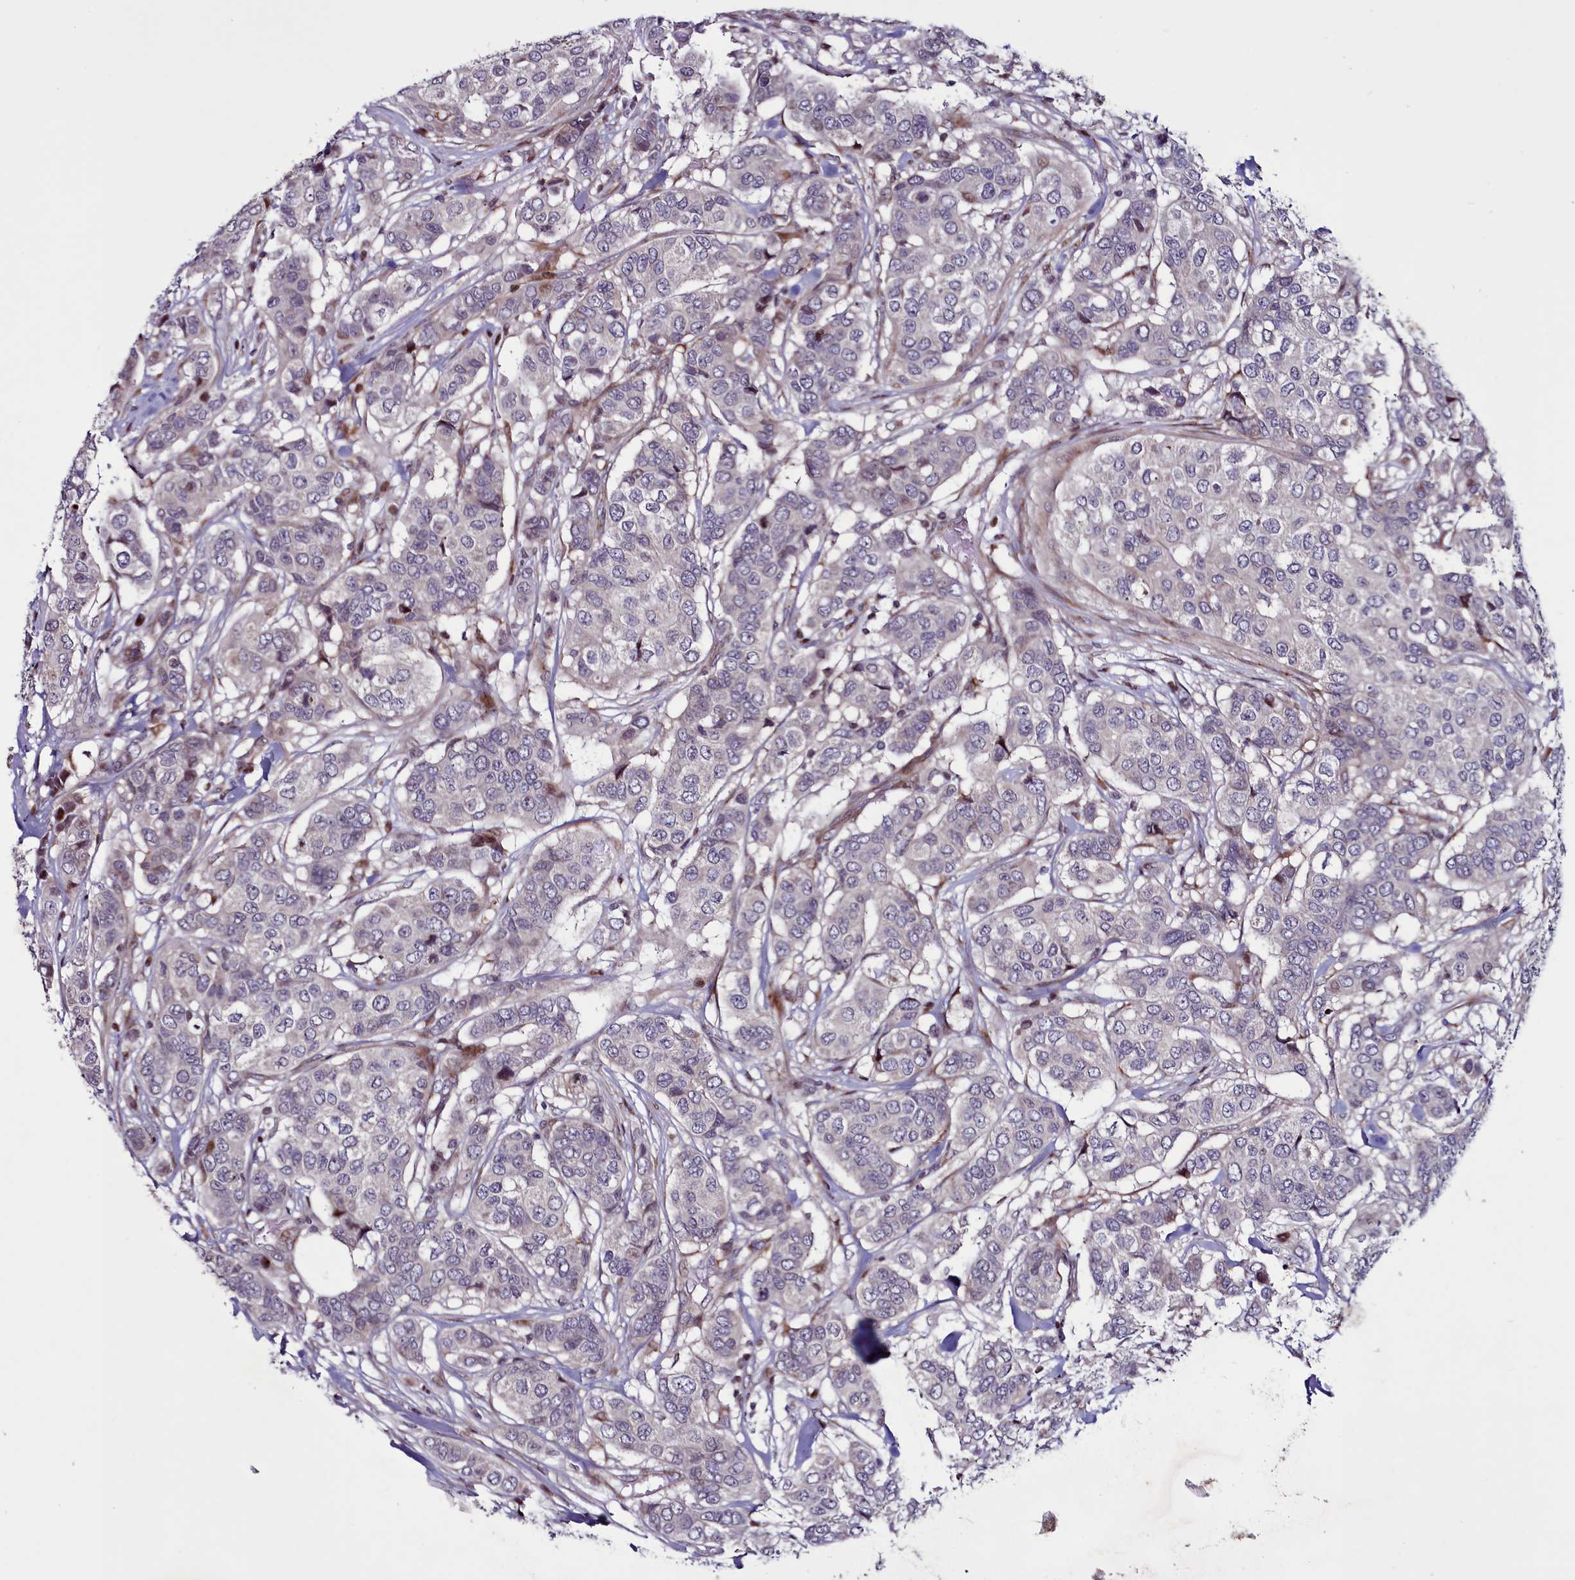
{"staining": {"intensity": "negative", "quantity": "none", "location": "none"}, "tissue": "breast cancer", "cell_type": "Tumor cells", "image_type": "cancer", "snomed": [{"axis": "morphology", "description": "Lobular carcinoma"}, {"axis": "topography", "description": "Breast"}], "caption": "Lobular carcinoma (breast) was stained to show a protein in brown. There is no significant staining in tumor cells.", "gene": "WBP11", "patient": {"sex": "female", "age": 51}}